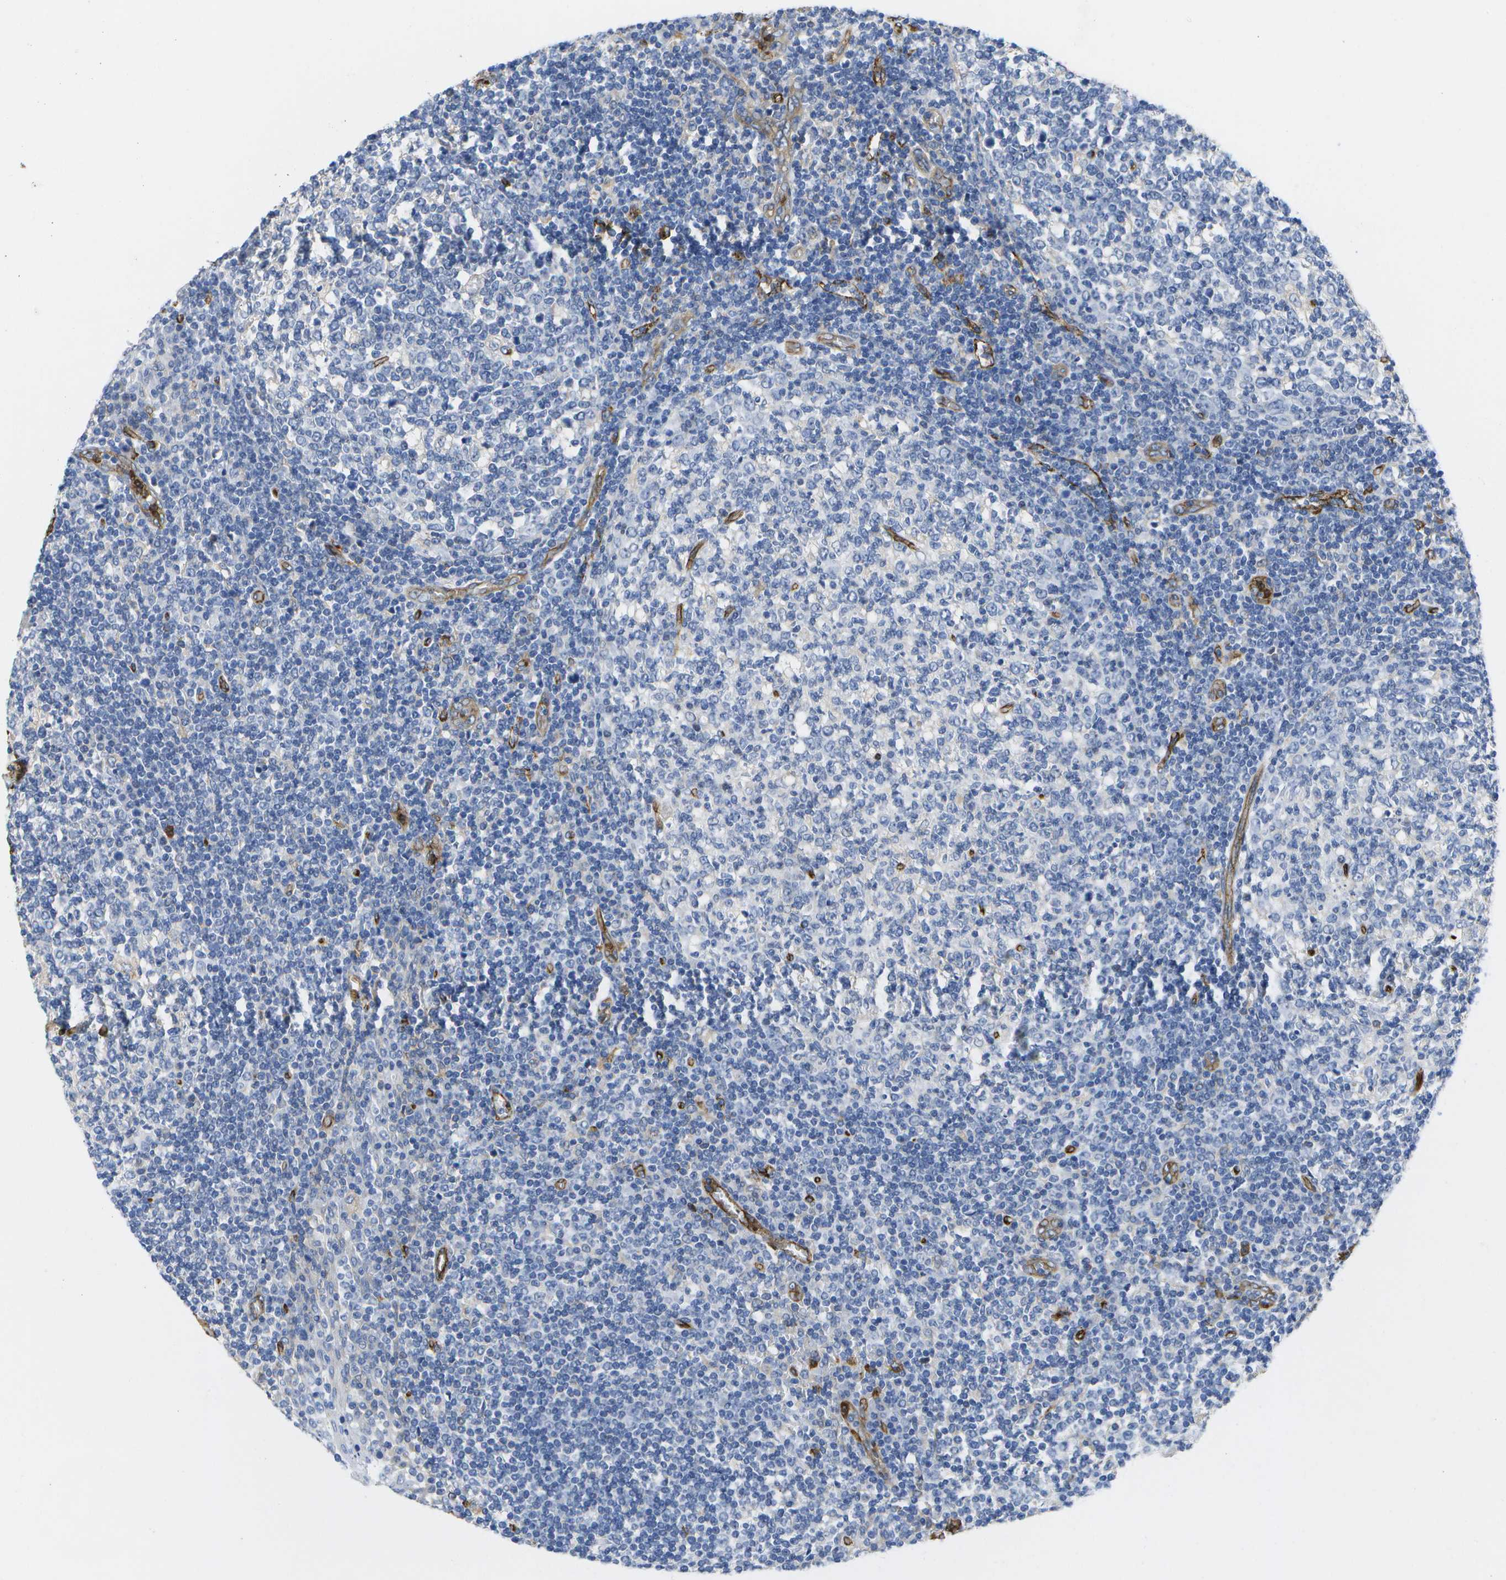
{"staining": {"intensity": "negative", "quantity": "none", "location": "none"}, "tissue": "tonsil", "cell_type": "Germinal center cells", "image_type": "normal", "snomed": [{"axis": "morphology", "description": "Normal tissue, NOS"}, {"axis": "topography", "description": "Tonsil"}], "caption": "A high-resolution image shows immunohistochemistry (IHC) staining of unremarkable tonsil, which displays no significant positivity in germinal center cells.", "gene": "DYSF", "patient": {"sex": "female", "age": 19}}